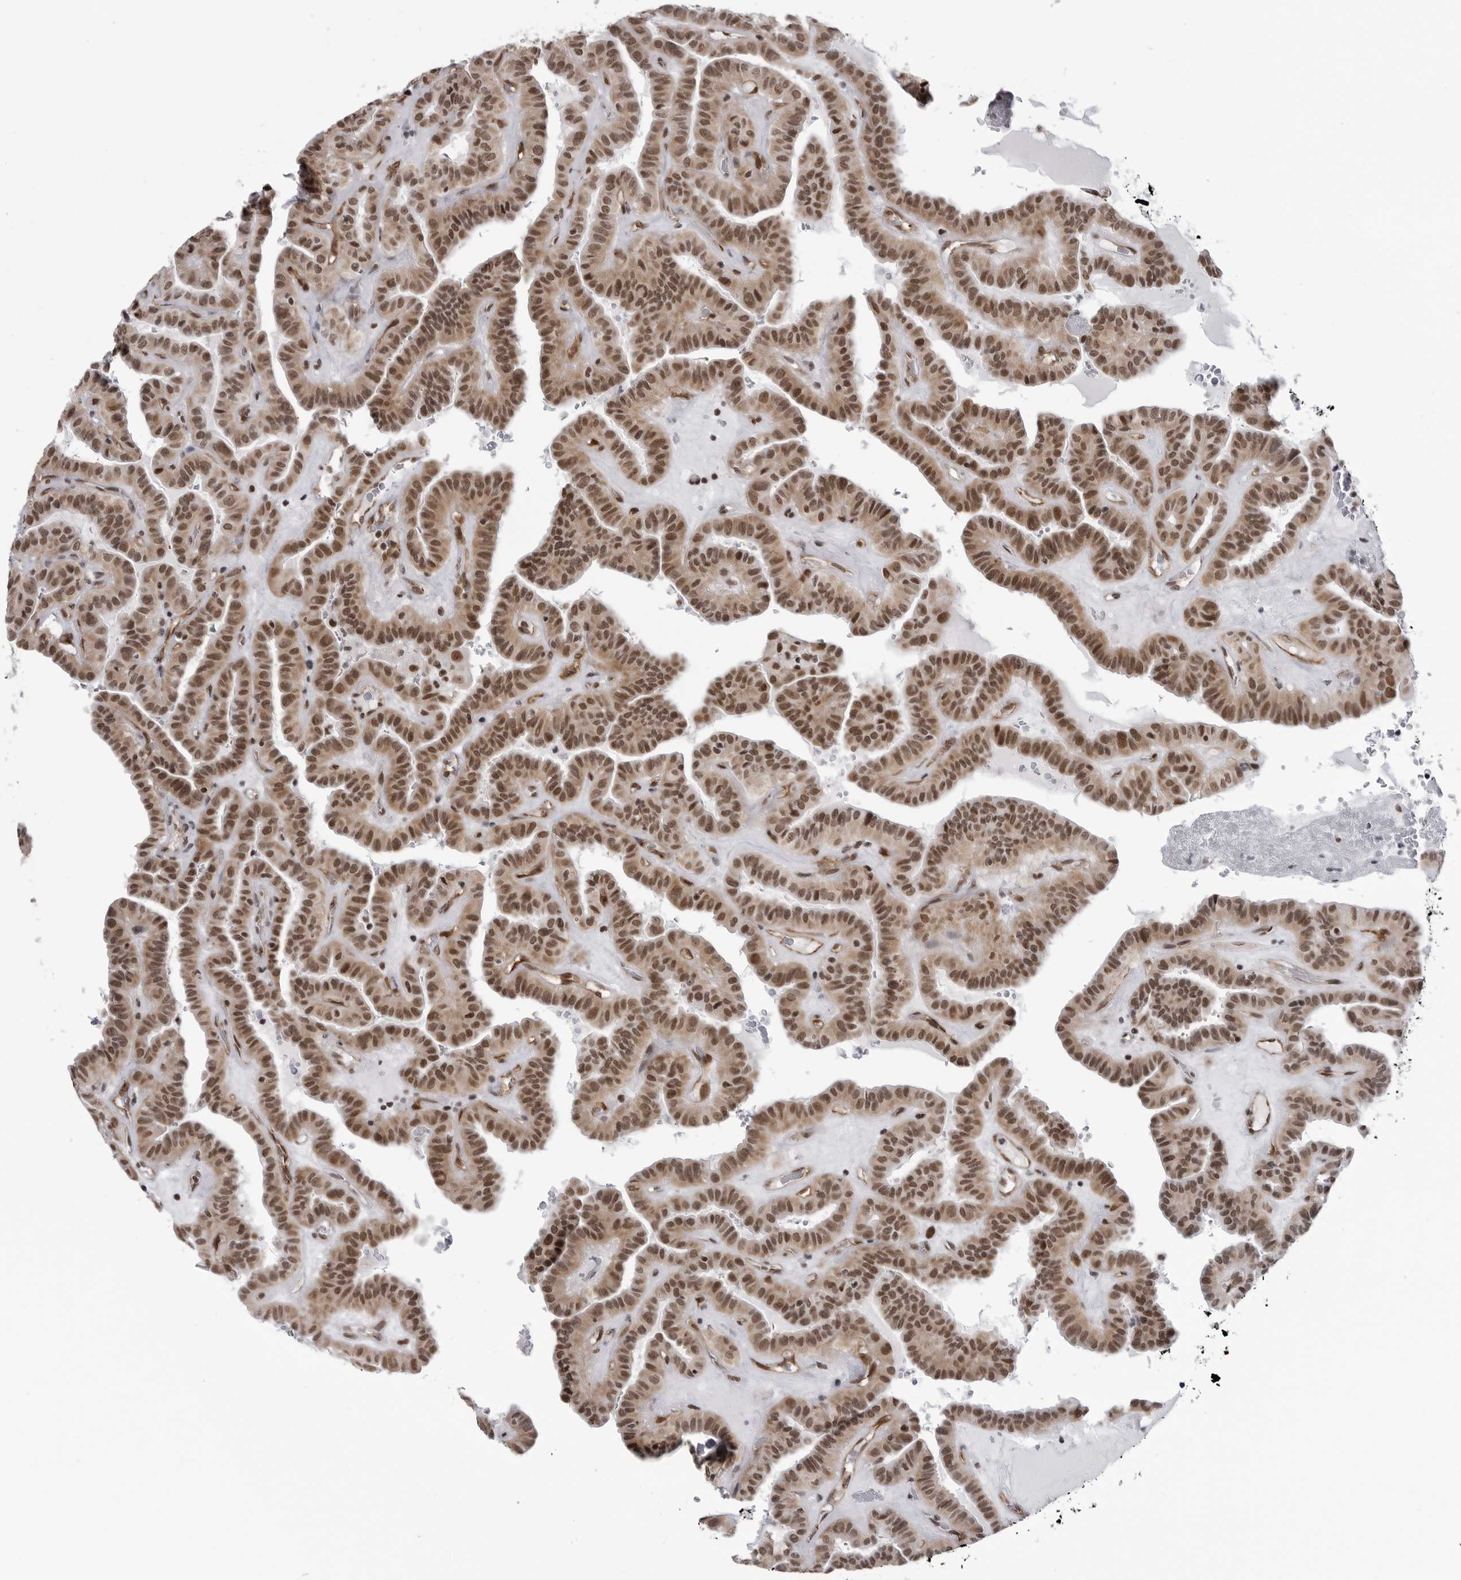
{"staining": {"intensity": "moderate", "quantity": ">75%", "location": "nuclear"}, "tissue": "thyroid cancer", "cell_type": "Tumor cells", "image_type": "cancer", "snomed": [{"axis": "morphology", "description": "Papillary adenocarcinoma, NOS"}, {"axis": "topography", "description": "Thyroid gland"}], "caption": "Papillary adenocarcinoma (thyroid) stained with immunohistochemistry exhibits moderate nuclear staining in about >75% of tumor cells.", "gene": "RNF26", "patient": {"sex": "male", "age": 77}}